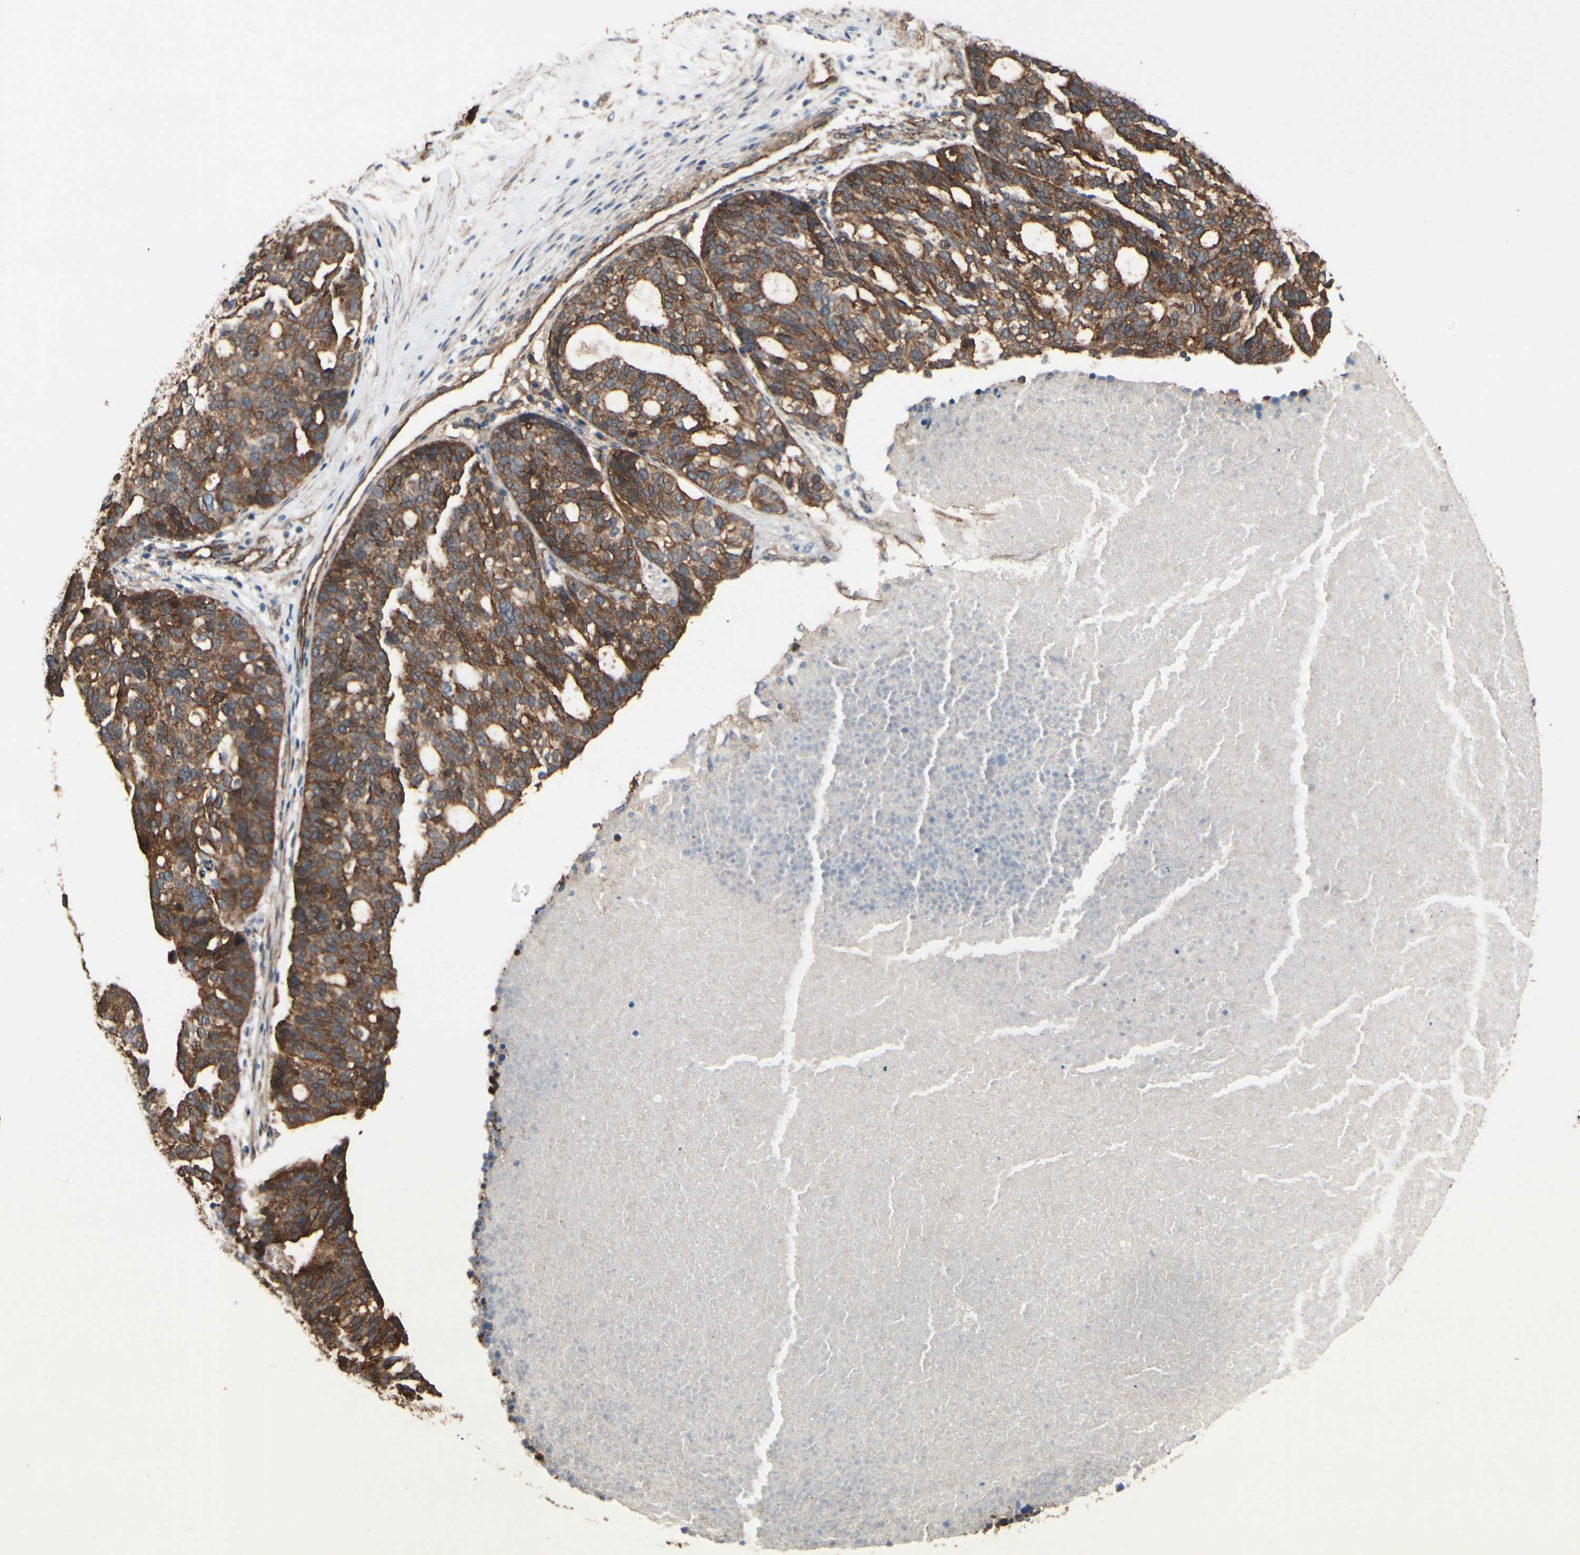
{"staining": {"intensity": "moderate", "quantity": ">75%", "location": "cytoplasmic/membranous"}, "tissue": "ovarian cancer", "cell_type": "Tumor cells", "image_type": "cancer", "snomed": [{"axis": "morphology", "description": "Cystadenocarcinoma, serous, NOS"}, {"axis": "topography", "description": "Ovary"}], "caption": "Moderate cytoplasmic/membranous protein expression is present in approximately >75% of tumor cells in serous cystadenocarcinoma (ovarian).", "gene": "CTTNBP2", "patient": {"sex": "female", "age": 59}}